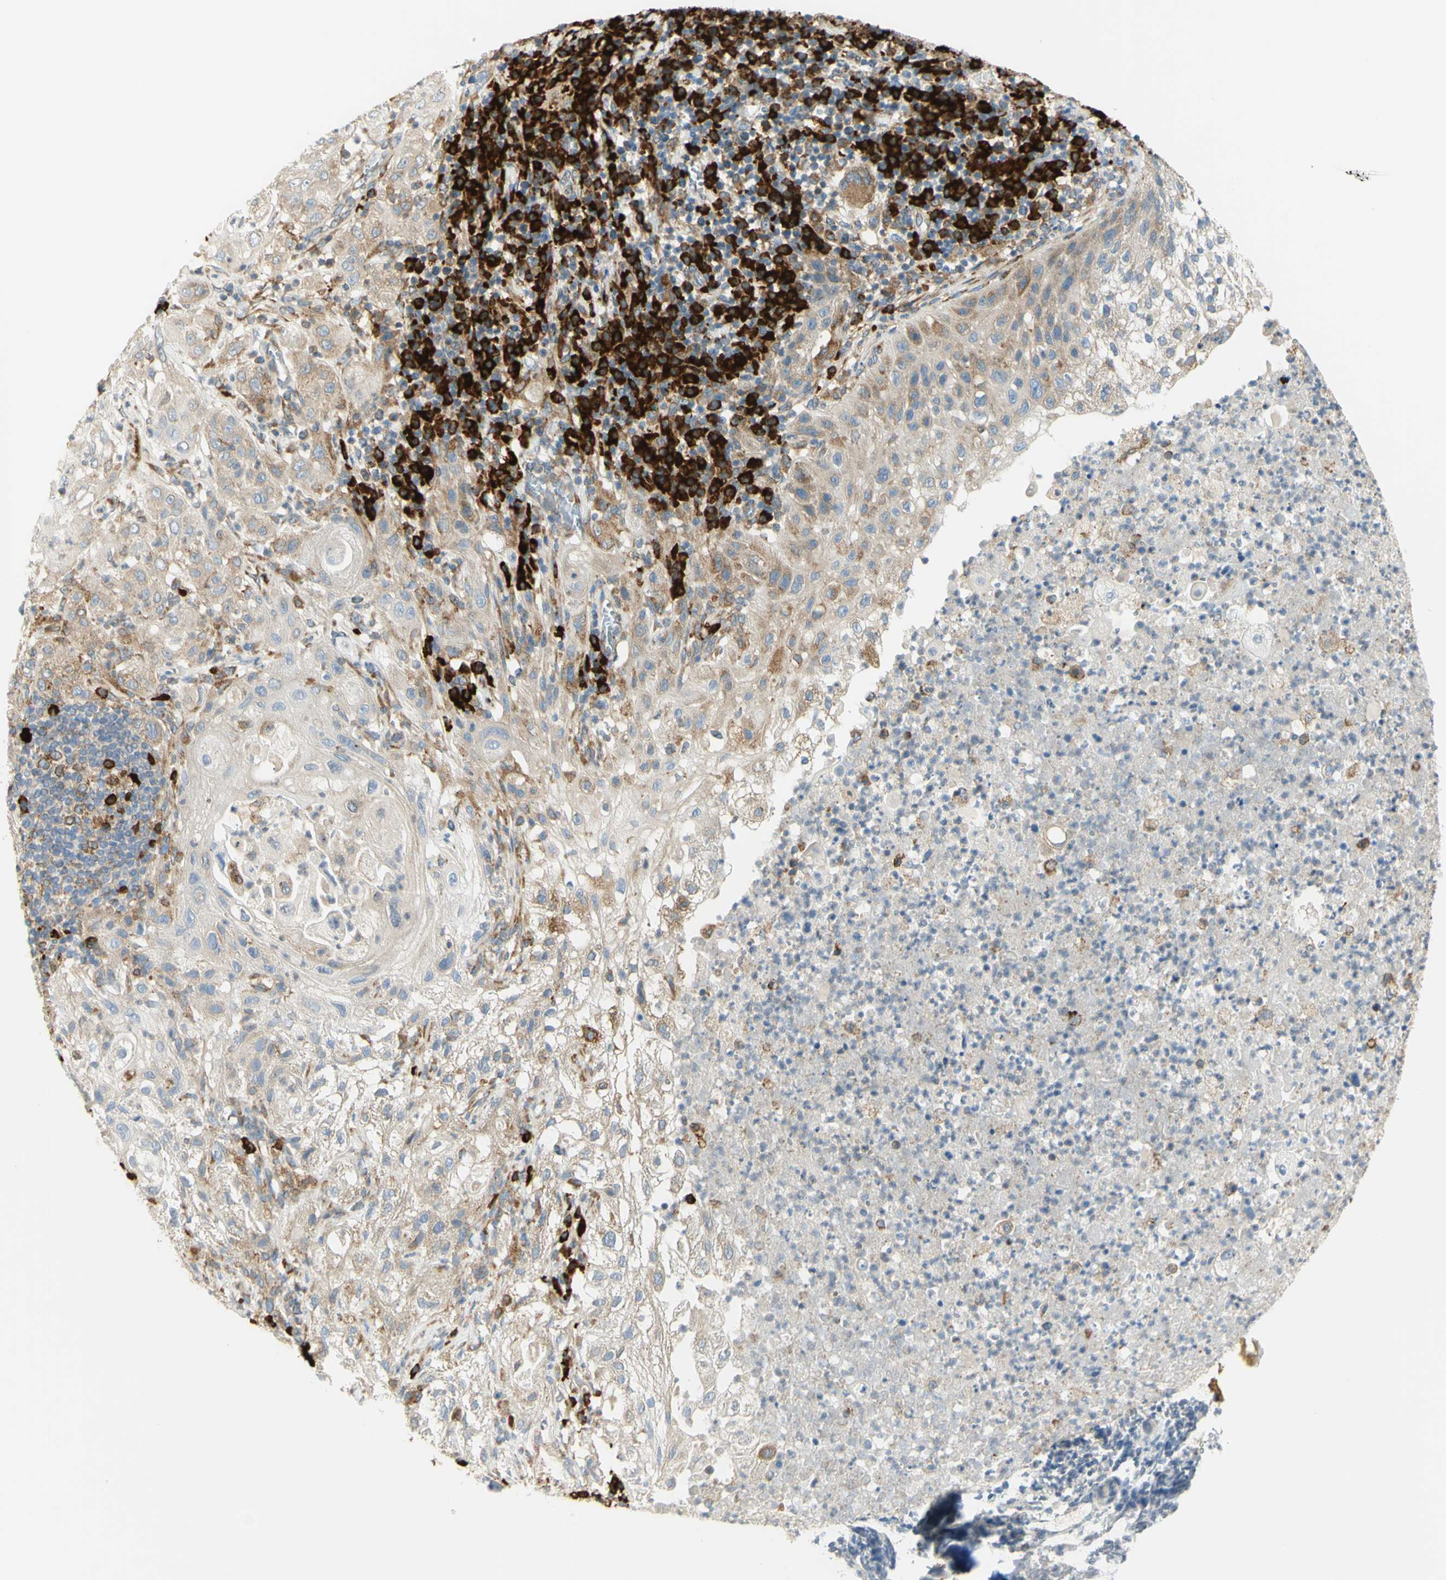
{"staining": {"intensity": "moderate", "quantity": "<25%", "location": "cytoplasmic/membranous"}, "tissue": "lung cancer", "cell_type": "Tumor cells", "image_type": "cancer", "snomed": [{"axis": "morphology", "description": "Inflammation, NOS"}, {"axis": "morphology", "description": "Squamous cell carcinoma, NOS"}, {"axis": "topography", "description": "Lymph node"}, {"axis": "topography", "description": "Soft tissue"}, {"axis": "topography", "description": "Lung"}], "caption": "An image of human lung cancer stained for a protein reveals moderate cytoplasmic/membranous brown staining in tumor cells.", "gene": "MANF", "patient": {"sex": "male", "age": 66}}